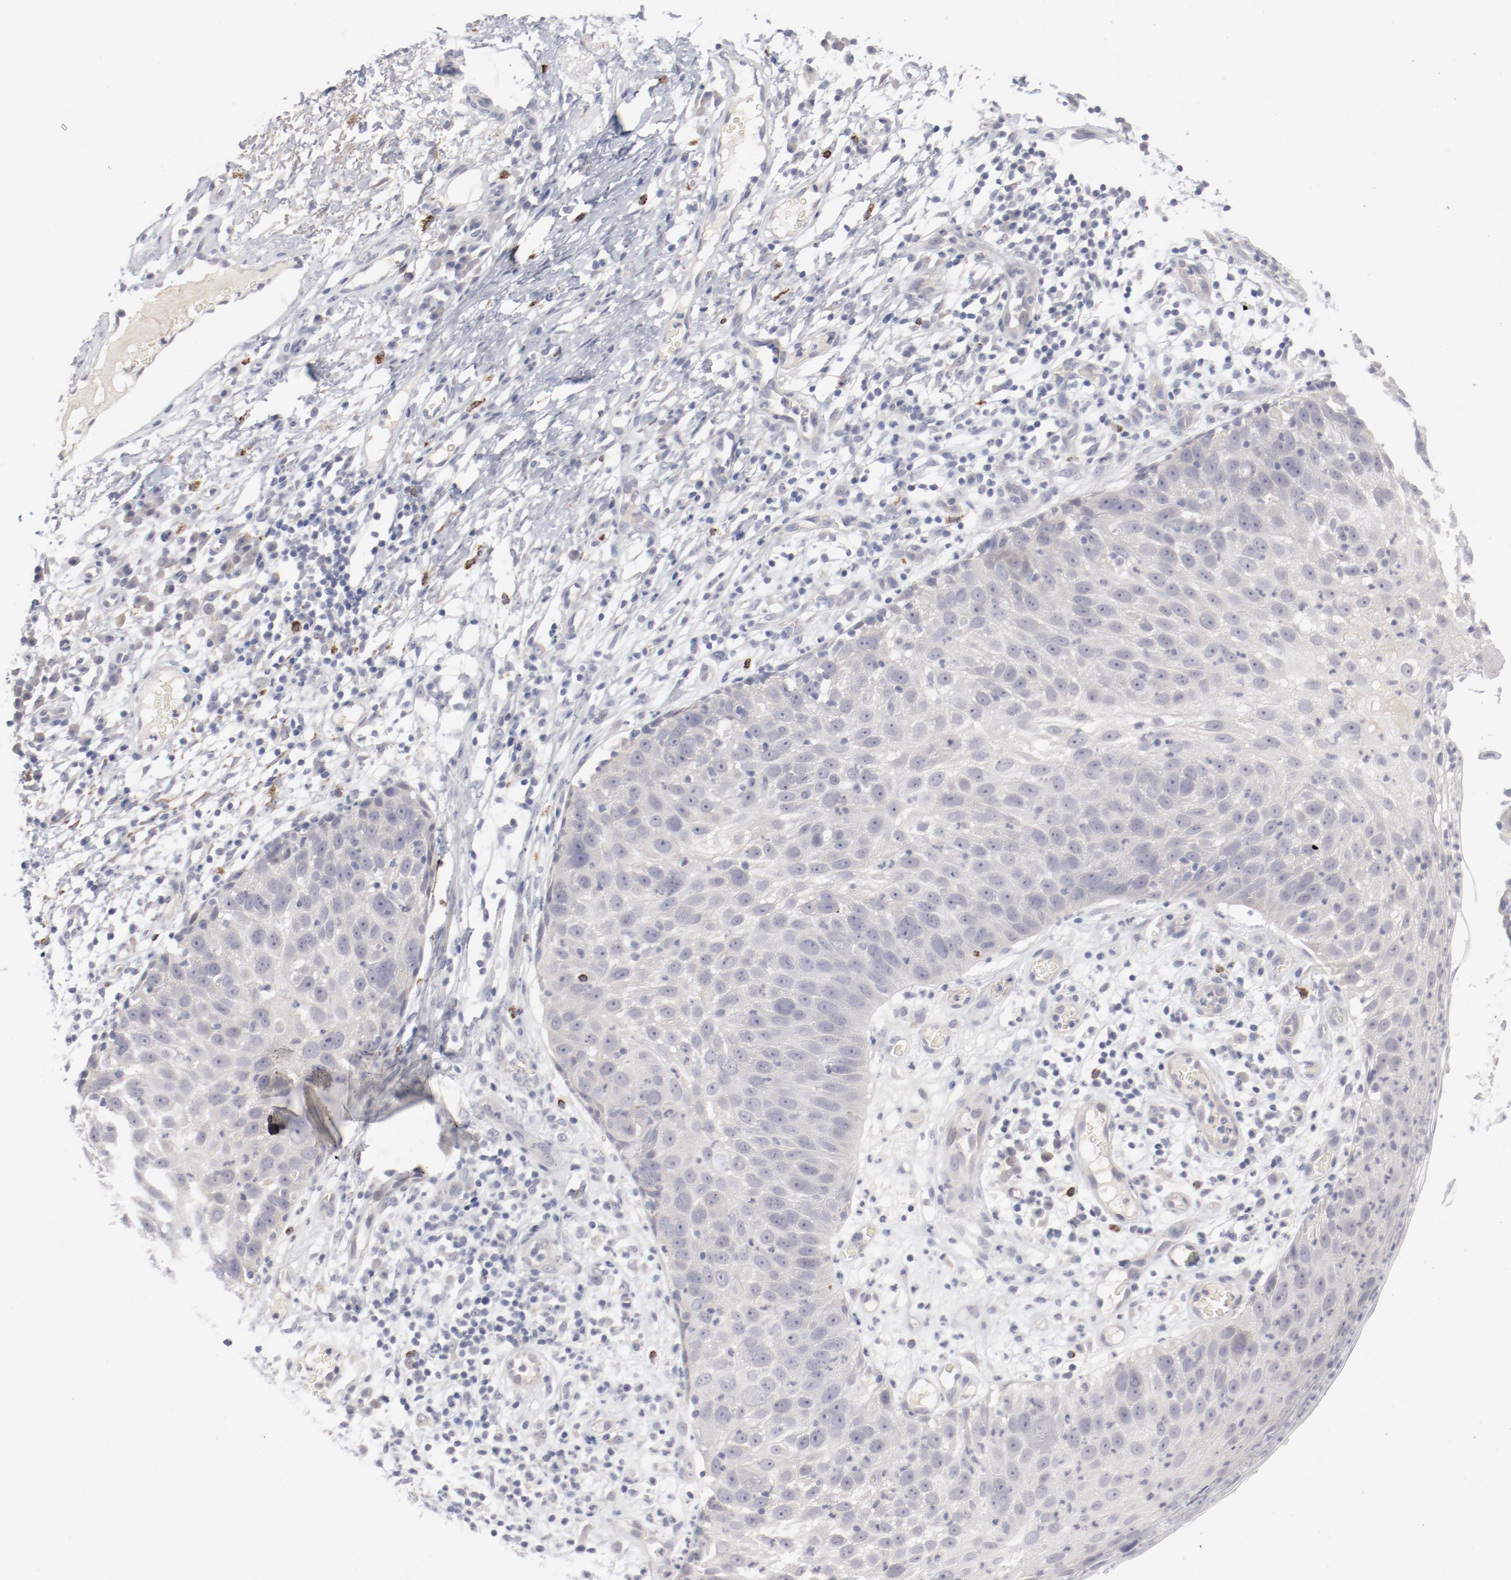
{"staining": {"intensity": "negative", "quantity": "none", "location": "none"}, "tissue": "skin cancer", "cell_type": "Tumor cells", "image_type": "cancer", "snomed": [{"axis": "morphology", "description": "Squamous cell carcinoma, NOS"}, {"axis": "topography", "description": "Skin"}], "caption": "This is an immunohistochemistry (IHC) photomicrograph of skin cancer (squamous cell carcinoma). There is no expression in tumor cells.", "gene": "SH3BGR", "patient": {"sex": "male", "age": 87}}